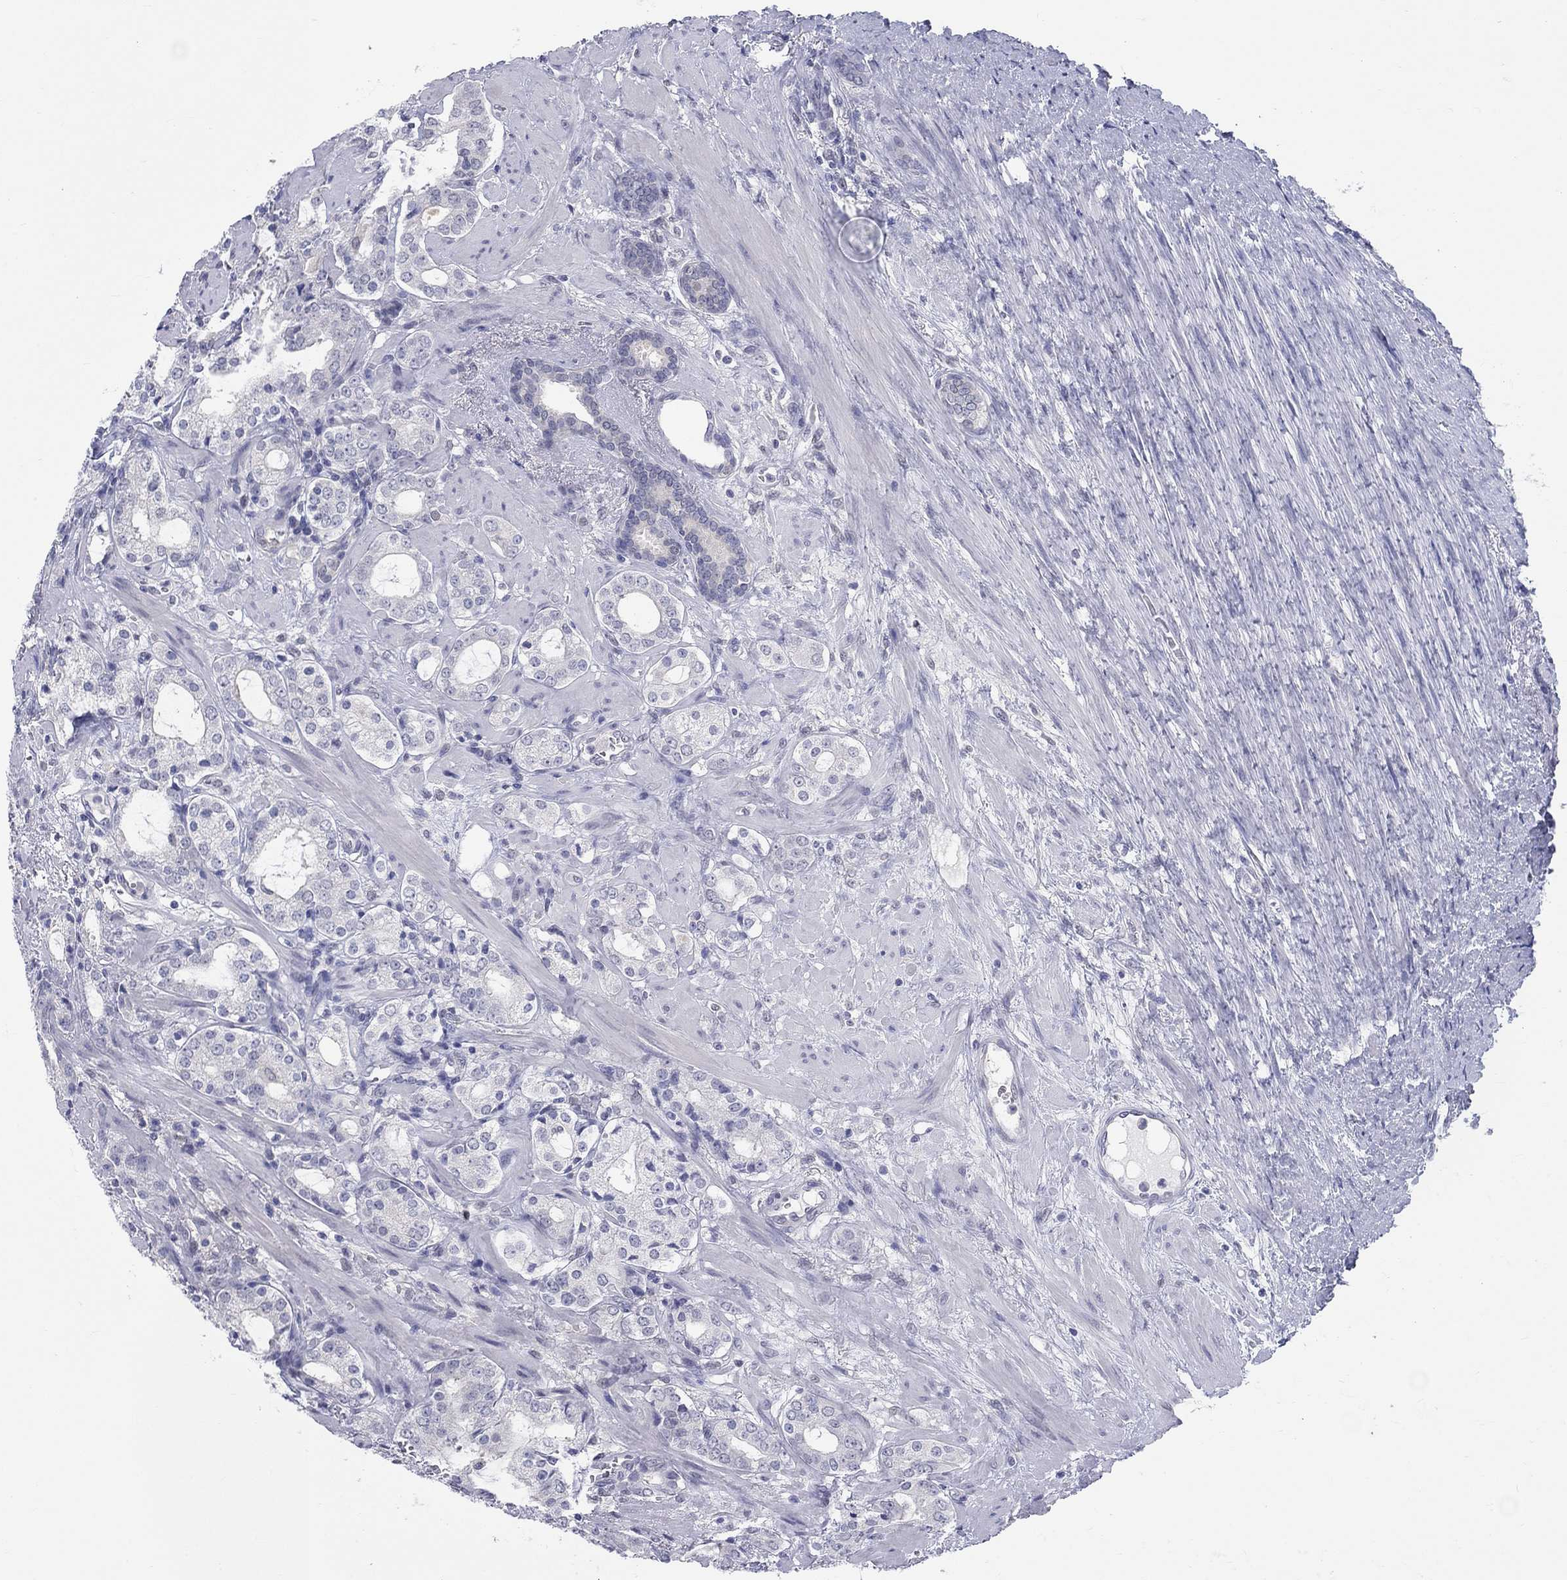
{"staining": {"intensity": "negative", "quantity": "none", "location": "none"}, "tissue": "prostate cancer", "cell_type": "Tumor cells", "image_type": "cancer", "snomed": [{"axis": "morphology", "description": "Adenocarcinoma, NOS"}, {"axis": "topography", "description": "Prostate"}], "caption": "High power microscopy histopathology image of an IHC image of adenocarcinoma (prostate), revealing no significant staining in tumor cells.", "gene": "EGFLAM", "patient": {"sex": "male", "age": 66}}